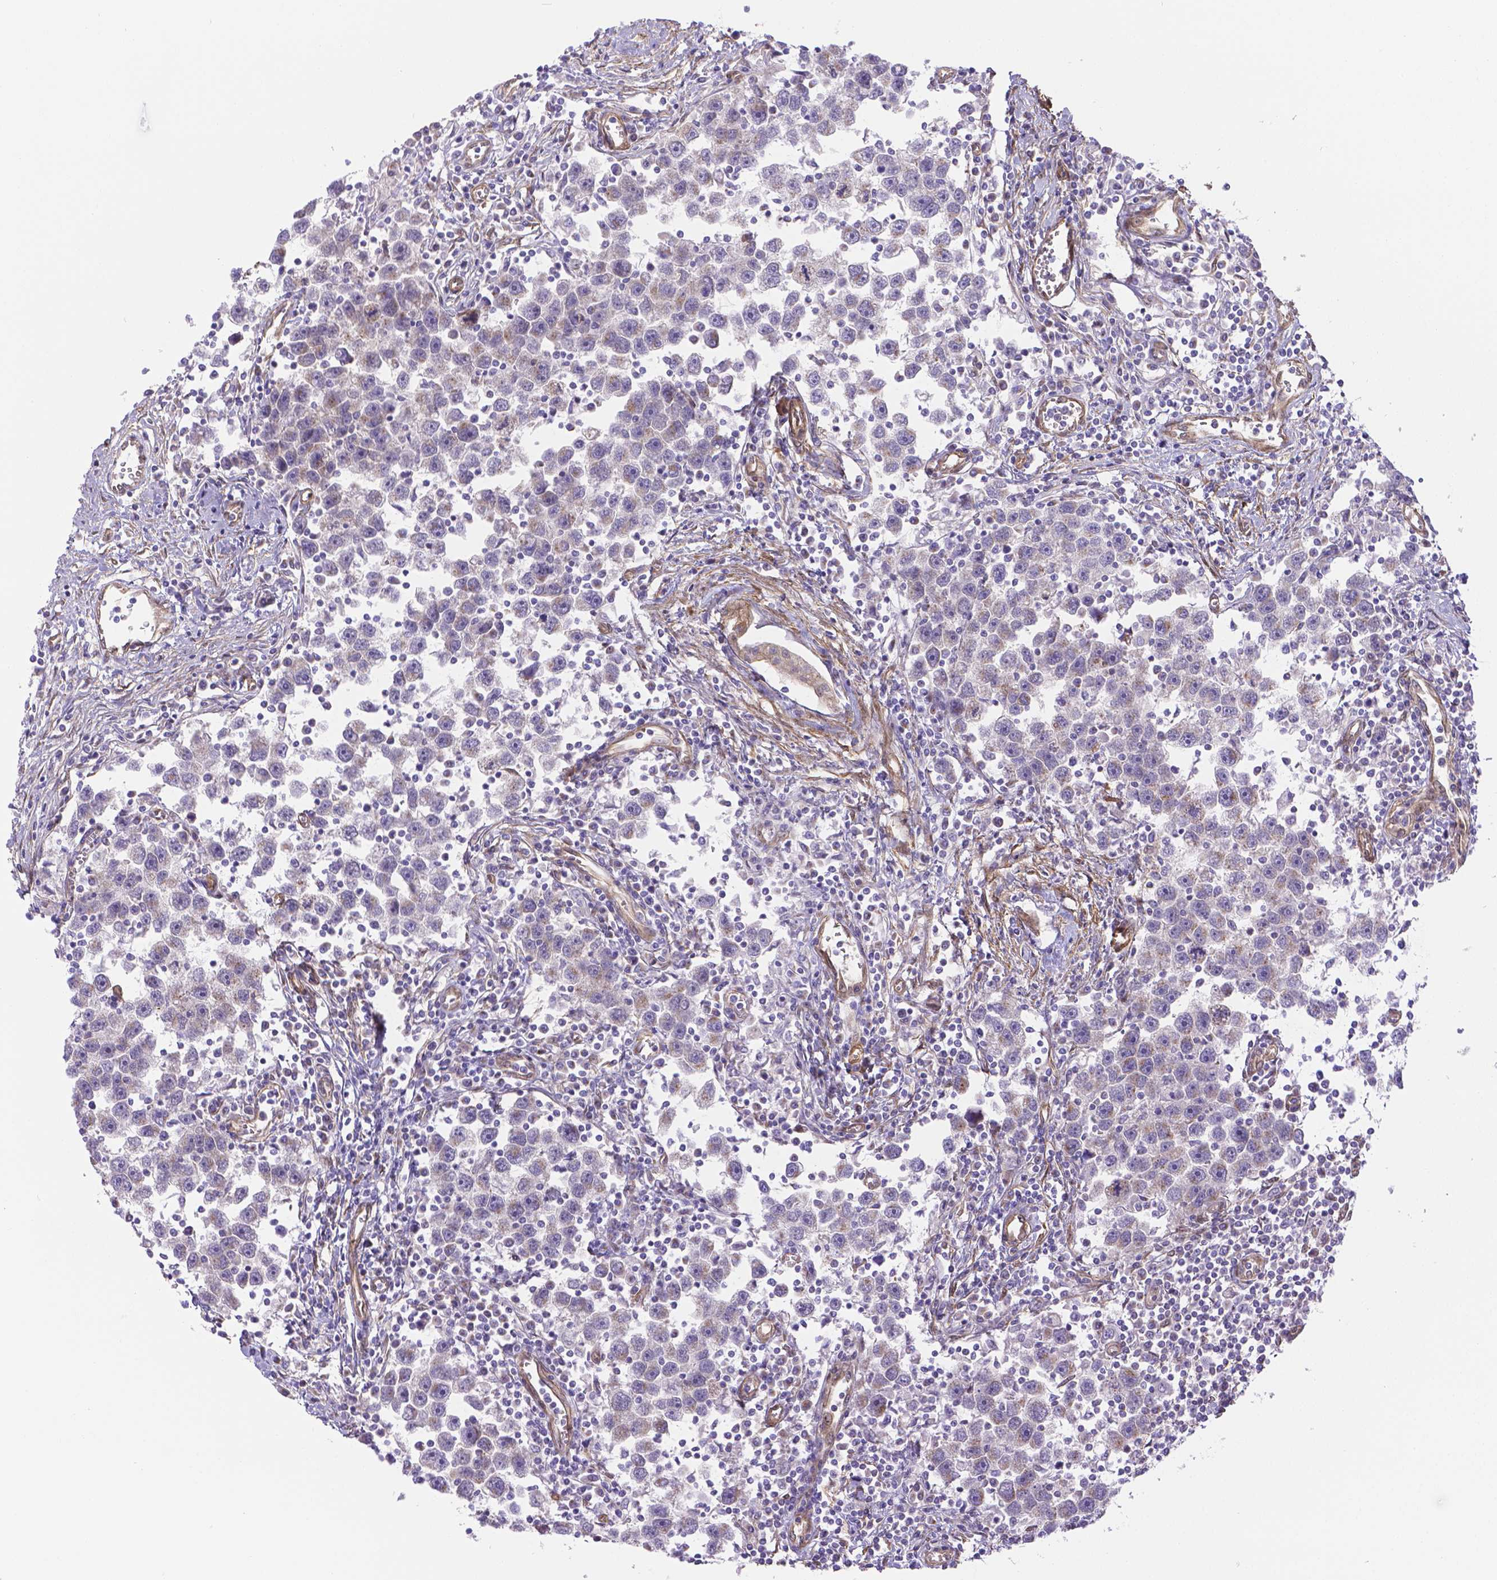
{"staining": {"intensity": "weak", "quantity": "25%-75%", "location": "cytoplasmic/membranous"}, "tissue": "testis cancer", "cell_type": "Tumor cells", "image_type": "cancer", "snomed": [{"axis": "morphology", "description": "Seminoma, NOS"}, {"axis": "topography", "description": "Testis"}], "caption": "Brown immunohistochemical staining in human testis seminoma exhibits weak cytoplasmic/membranous expression in approximately 25%-75% of tumor cells. Immunohistochemistry (ihc) stains the protein in brown and the nuclei are stained blue.", "gene": "YAP1", "patient": {"sex": "male", "age": 30}}